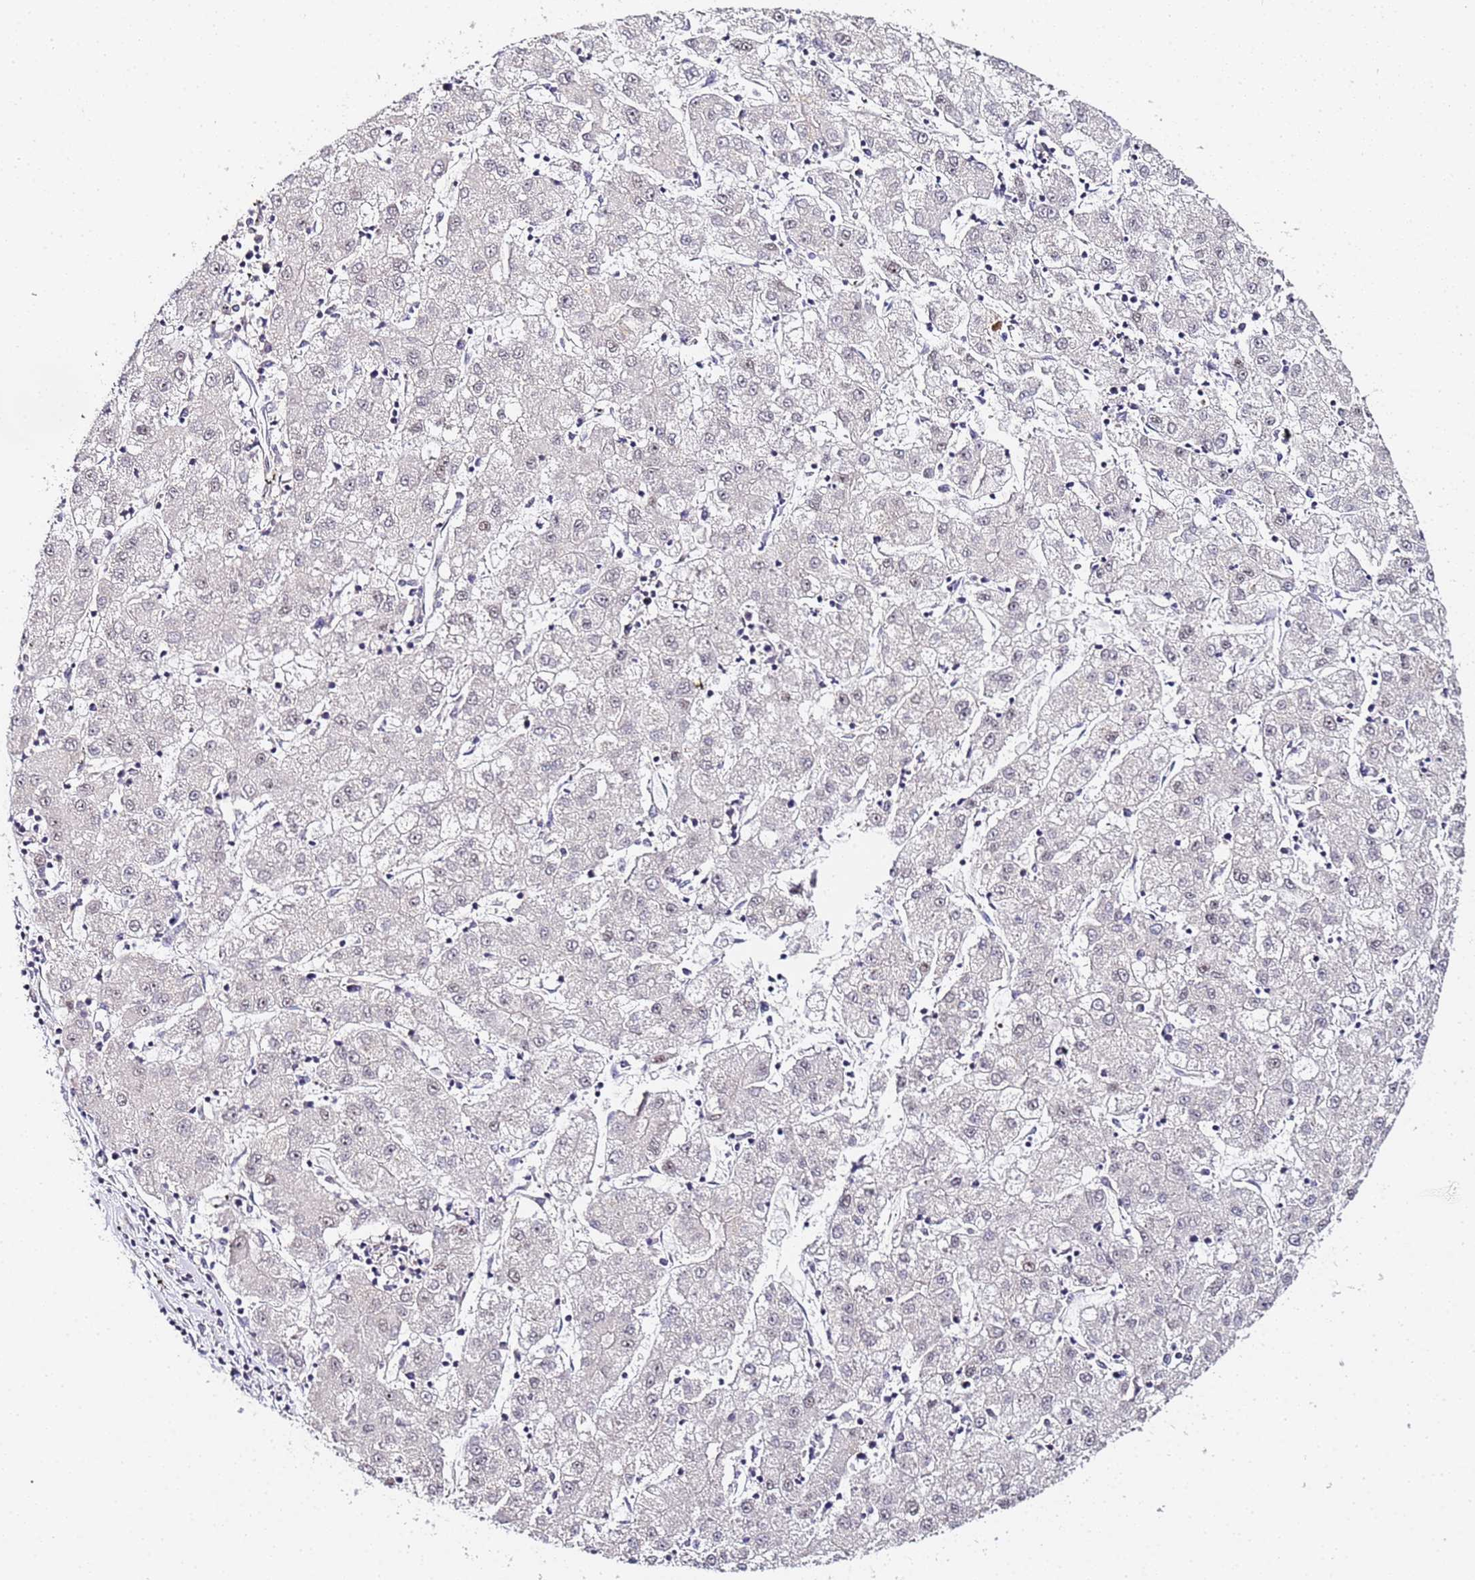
{"staining": {"intensity": "negative", "quantity": "none", "location": "none"}, "tissue": "liver cancer", "cell_type": "Tumor cells", "image_type": "cancer", "snomed": [{"axis": "morphology", "description": "Carcinoma, Hepatocellular, NOS"}, {"axis": "topography", "description": "Liver"}], "caption": "The image shows no significant staining in tumor cells of liver cancer. (Brightfield microscopy of DAB (3,3'-diaminobenzidine) IHC at high magnification).", "gene": "LSM3", "patient": {"sex": "male", "age": 72}}